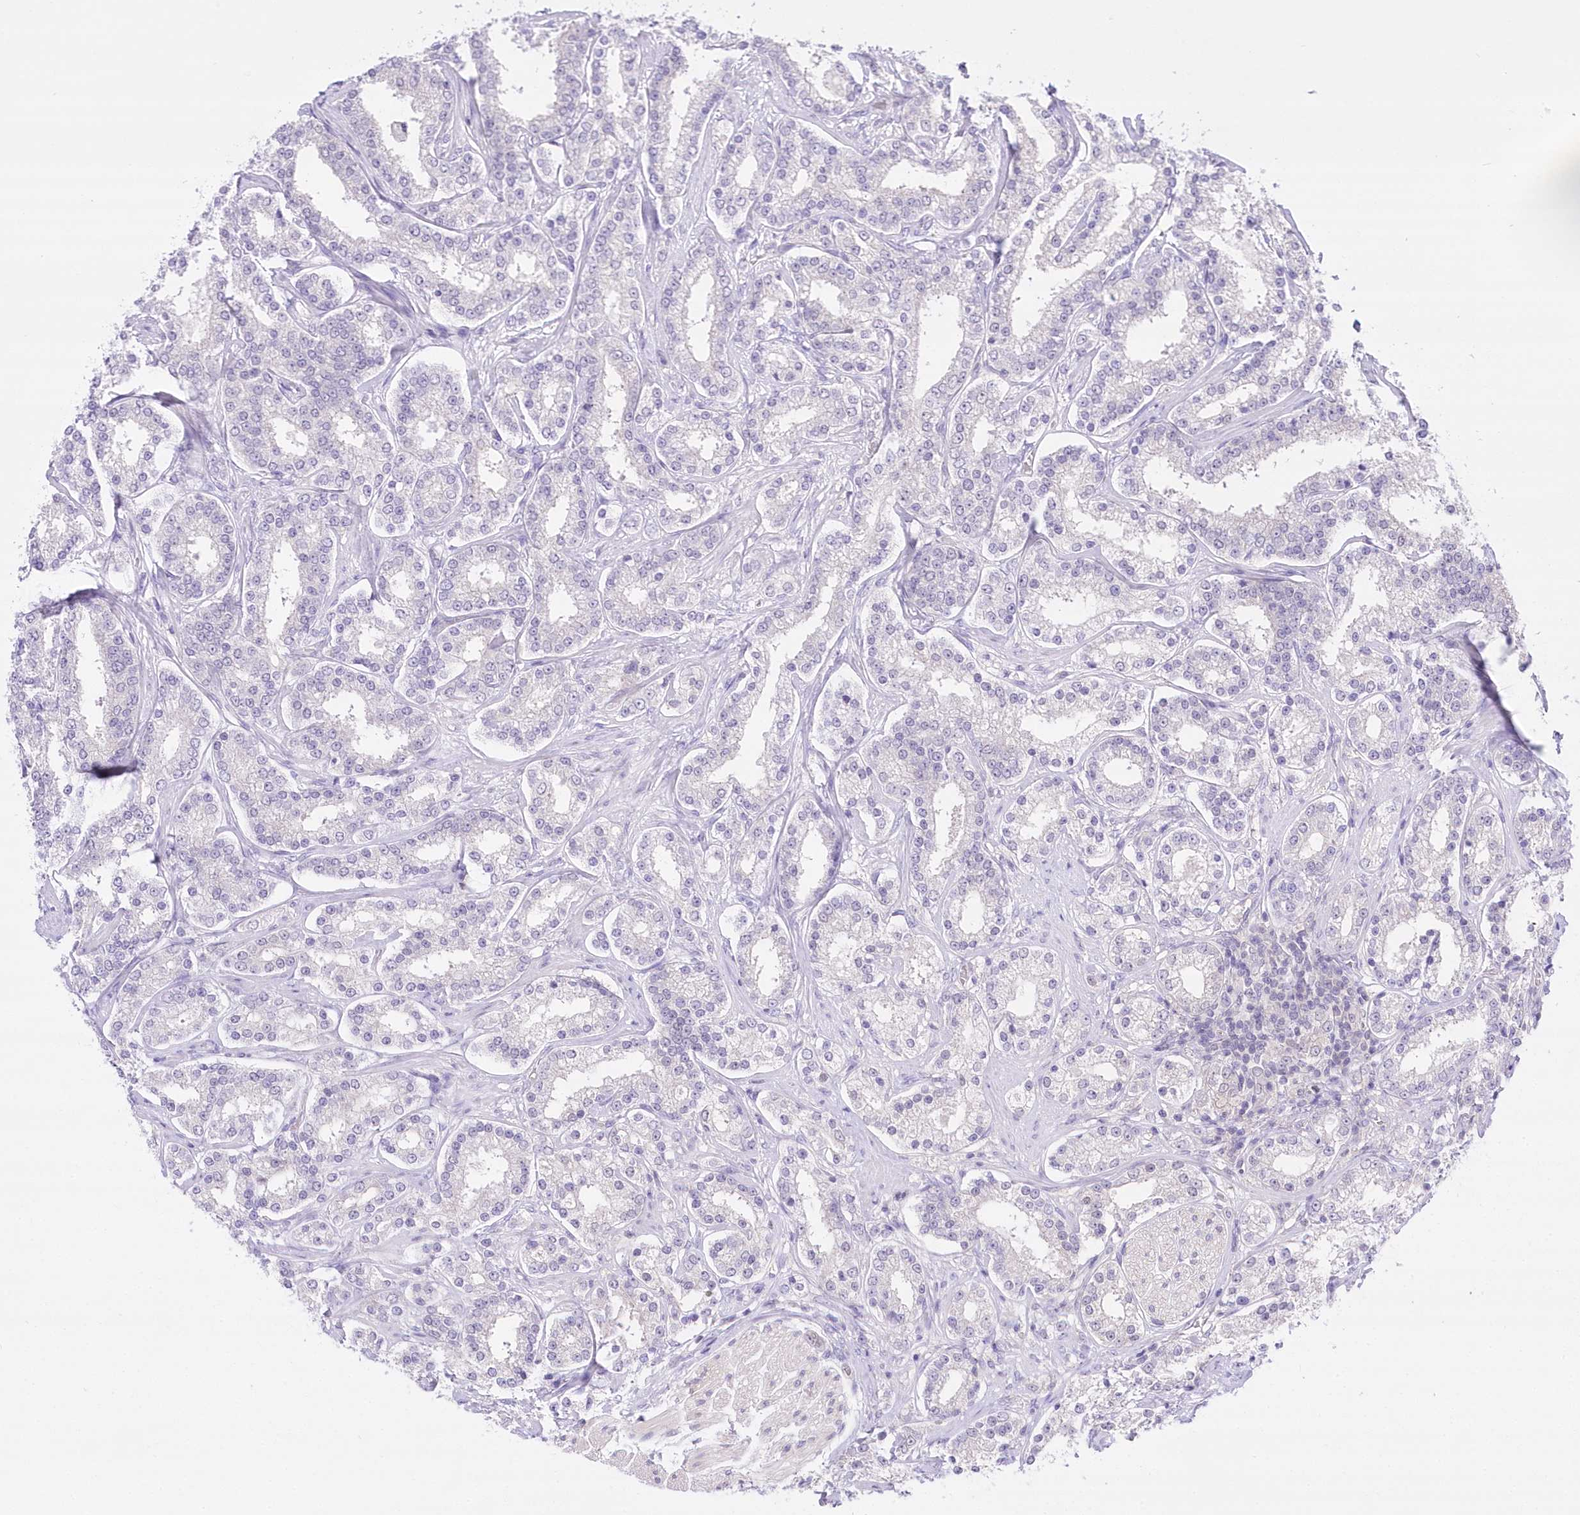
{"staining": {"intensity": "negative", "quantity": "none", "location": "none"}, "tissue": "prostate cancer", "cell_type": "Tumor cells", "image_type": "cancer", "snomed": [{"axis": "morphology", "description": "Normal tissue, NOS"}, {"axis": "morphology", "description": "Adenocarcinoma, High grade"}, {"axis": "topography", "description": "Prostate"}], "caption": "Tumor cells show no significant staining in prostate cancer.", "gene": "UBA6", "patient": {"sex": "male", "age": 83}}